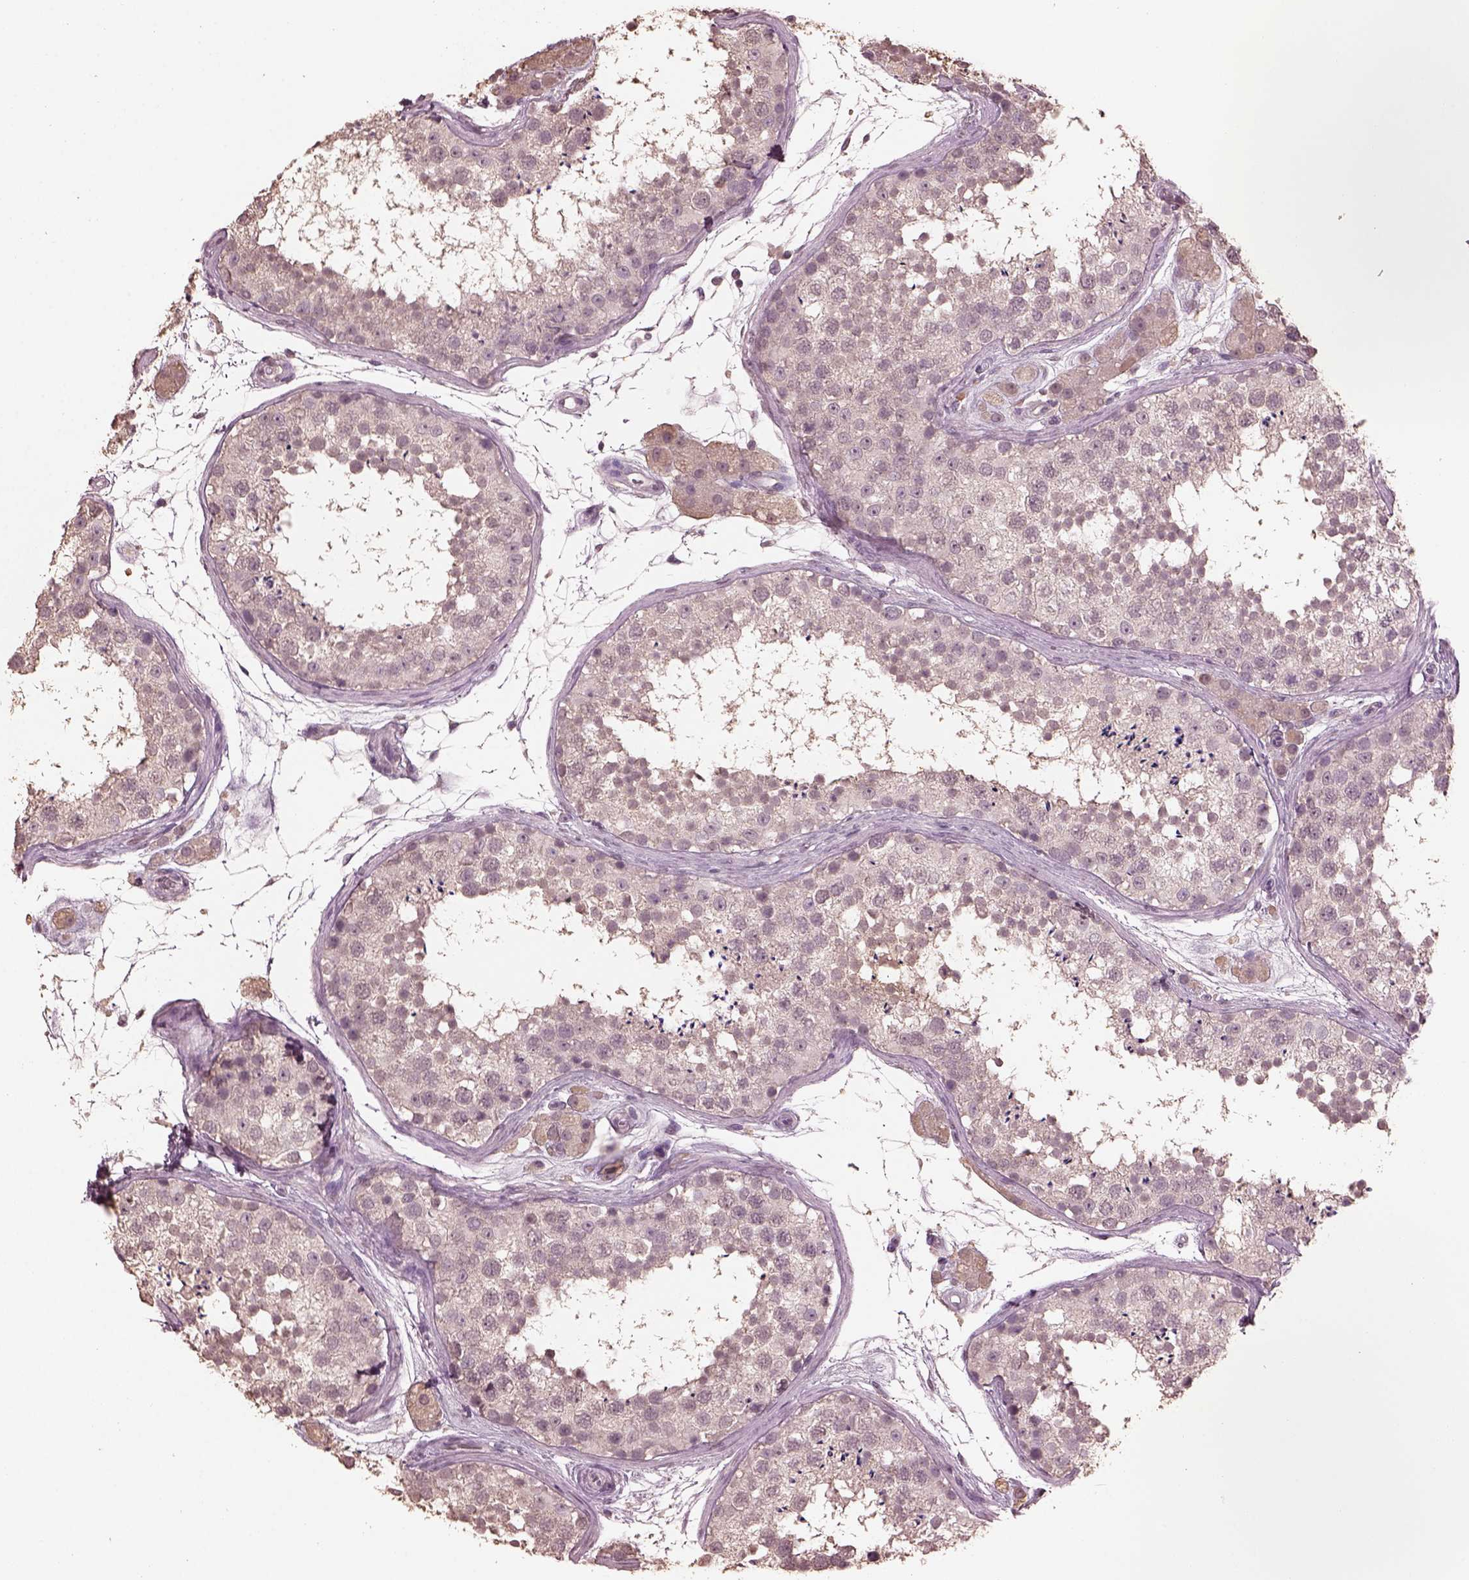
{"staining": {"intensity": "negative", "quantity": "none", "location": "none"}, "tissue": "testis", "cell_type": "Cells in seminiferous ducts", "image_type": "normal", "snomed": [{"axis": "morphology", "description": "Normal tissue, NOS"}, {"axis": "topography", "description": "Testis"}], "caption": "The micrograph demonstrates no staining of cells in seminiferous ducts in benign testis.", "gene": "CPT1C", "patient": {"sex": "male", "age": 41}}